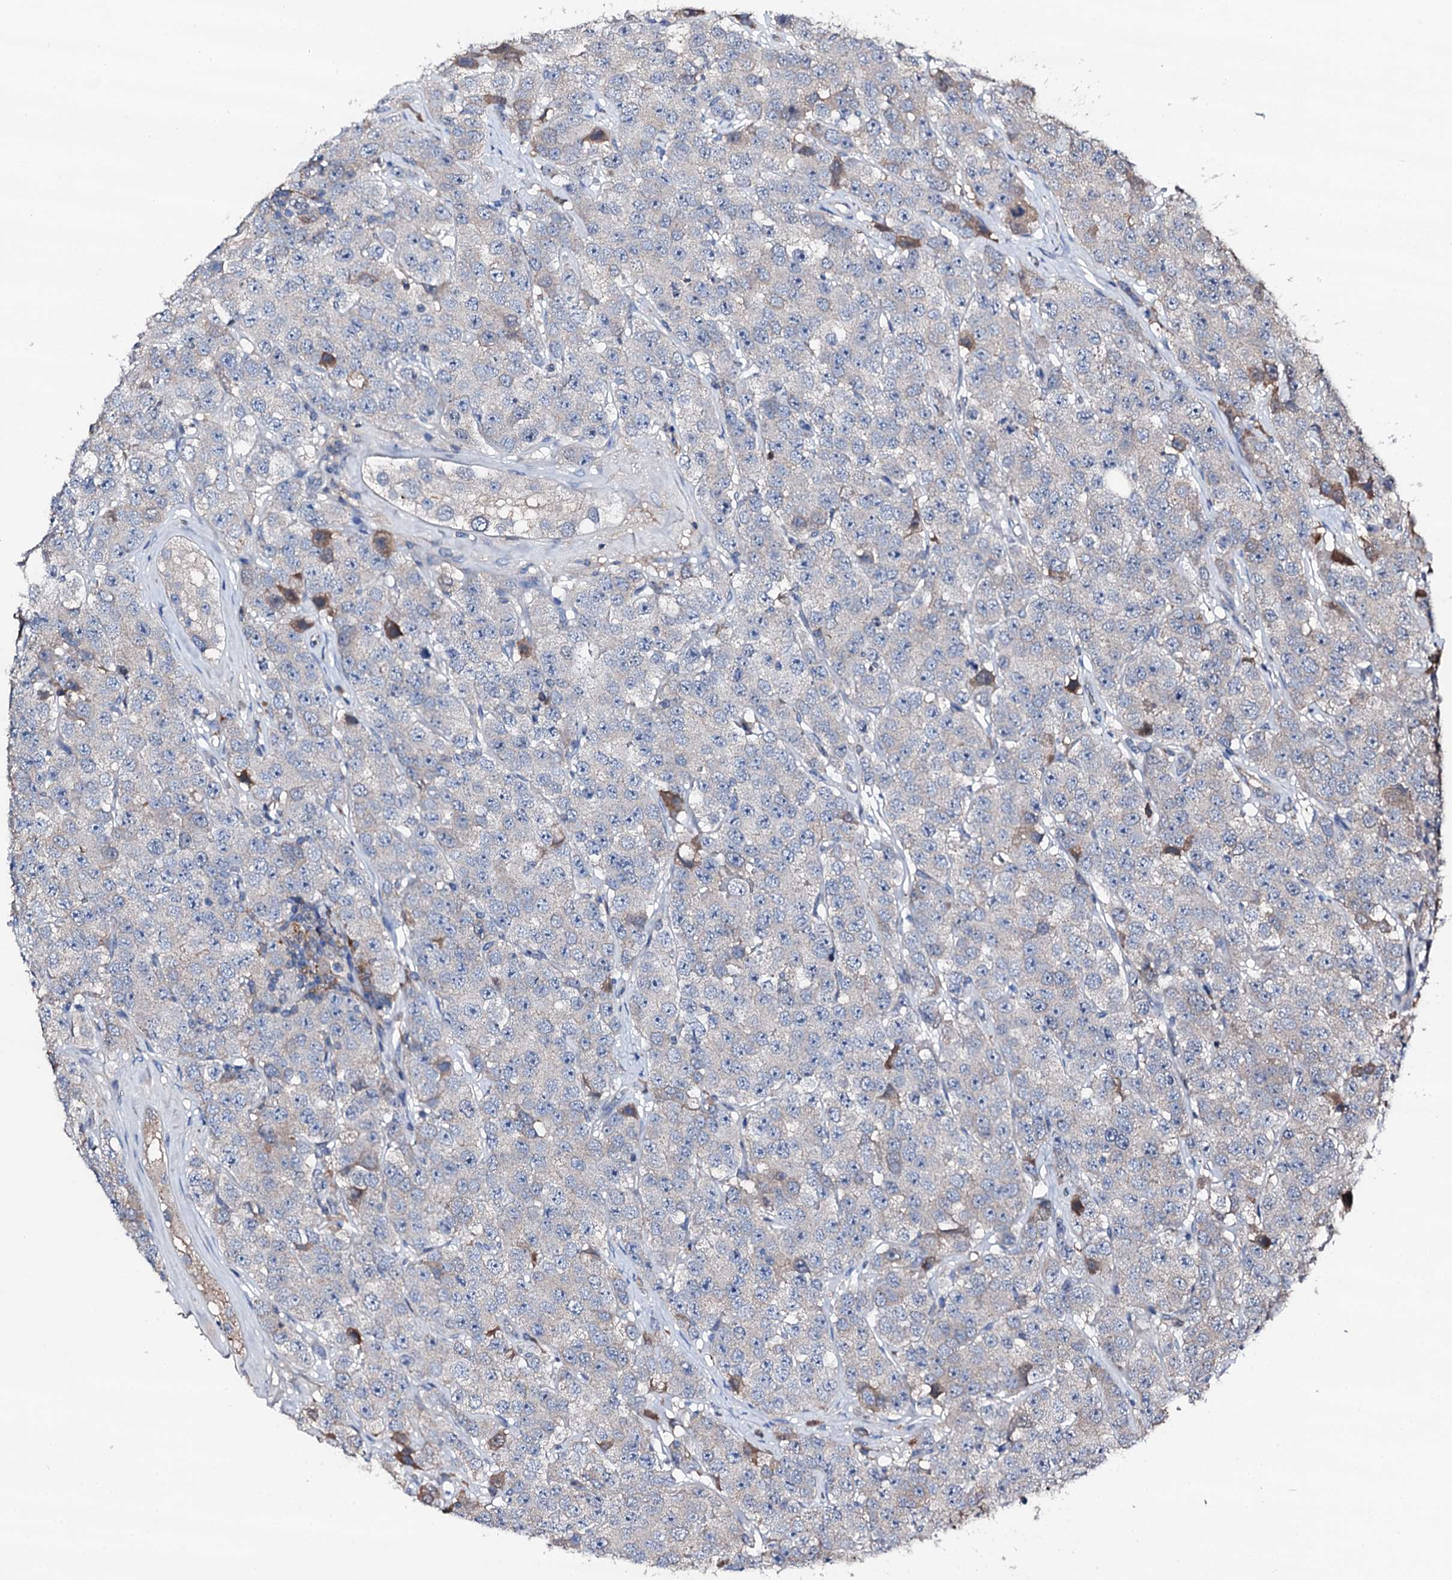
{"staining": {"intensity": "negative", "quantity": "none", "location": "none"}, "tissue": "testis cancer", "cell_type": "Tumor cells", "image_type": "cancer", "snomed": [{"axis": "morphology", "description": "Seminoma, NOS"}, {"axis": "topography", "description": "Testis"}], "caption": "Seminoma (testis) stained for a protein using immunohistochemistry (IHC) demonstrates no positivity tumor cells.", "gene": "TRAFD1", "patient": {"sex": "male", "age": 28}}